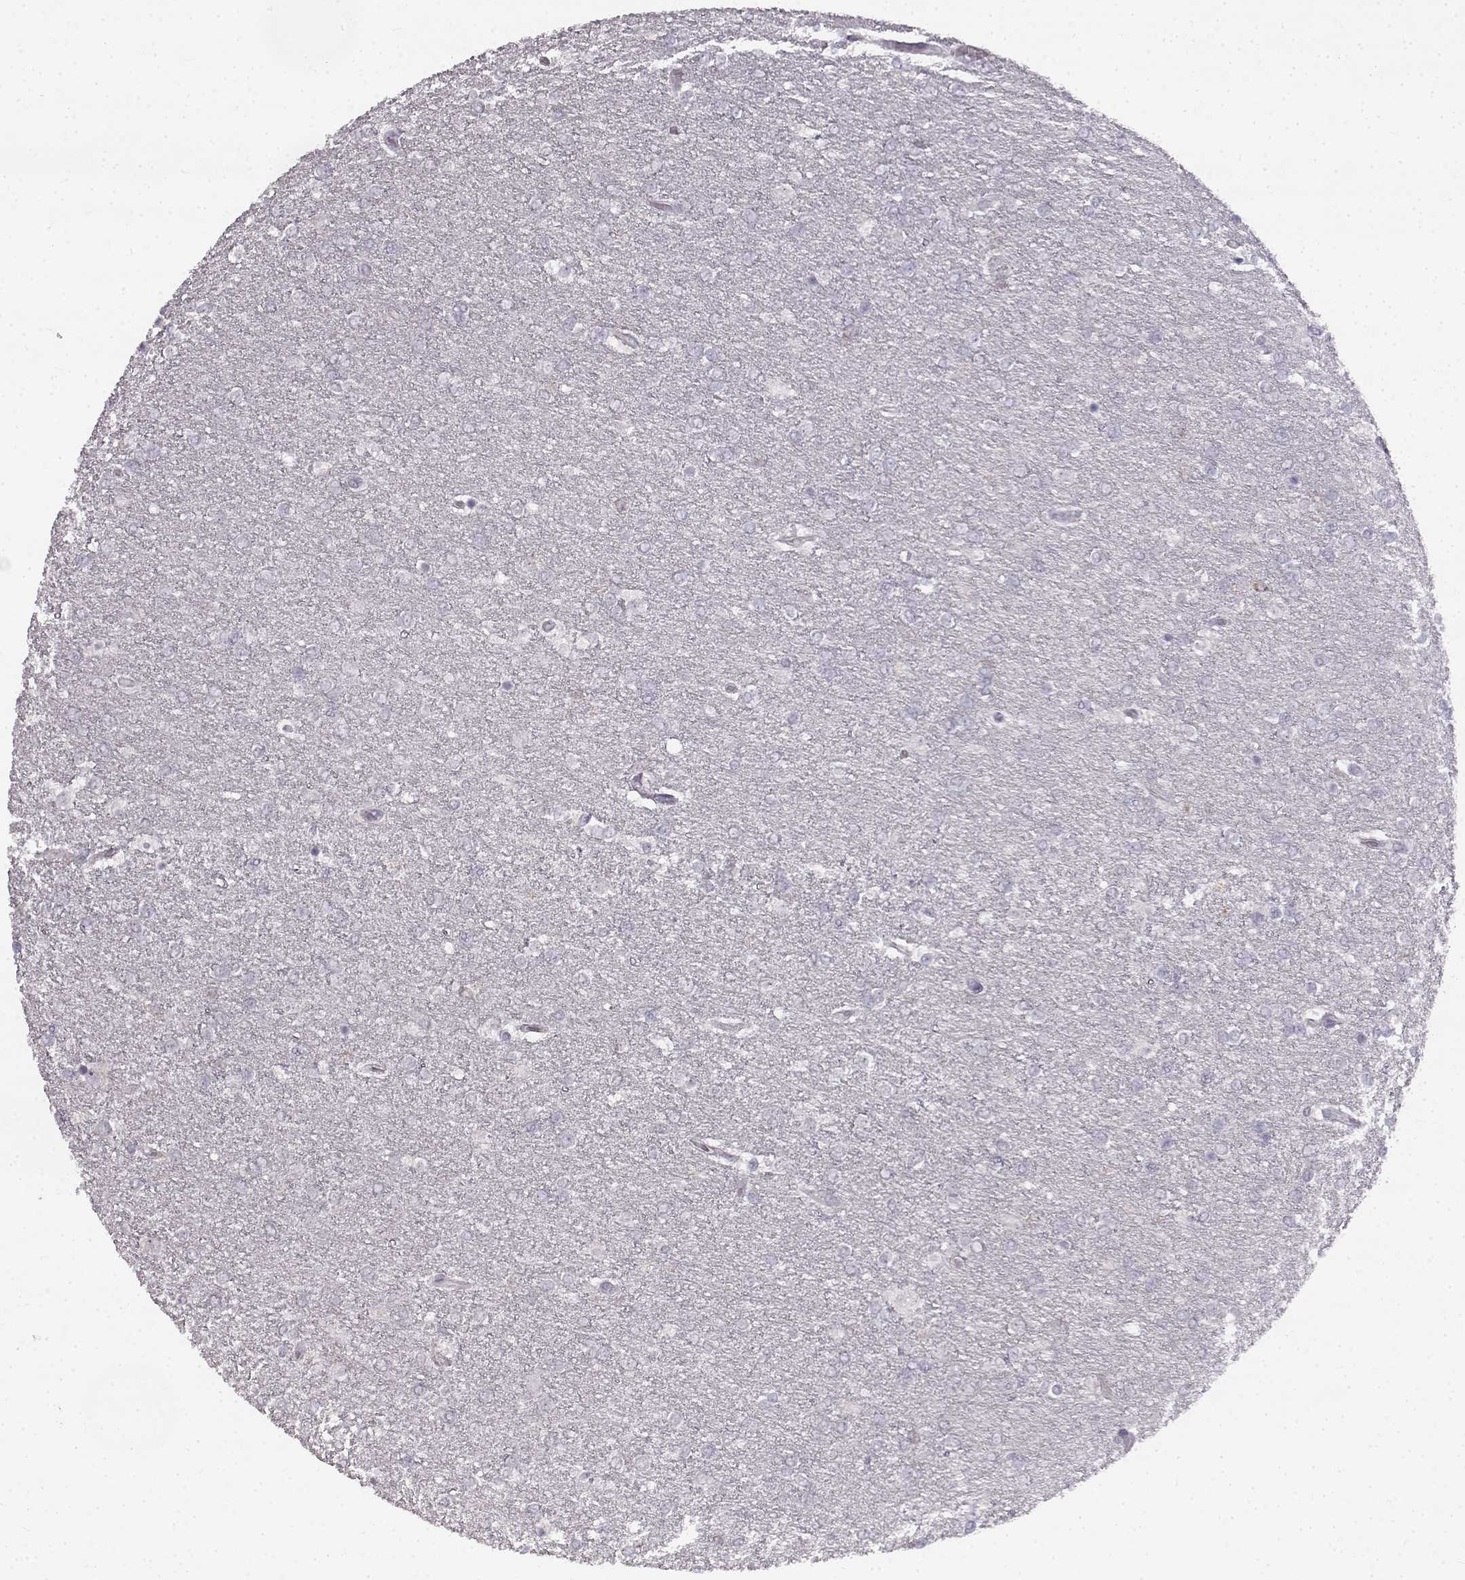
{"staining": {"intensity": "negative", "quantity": "none", "location": "none"}, "tissue": "glioma", "cell_type": "Tumor cells", "image_type": "cancer", "snomed": [{"axis": "morphology", "description": "Glioma, malignant, High grade"}, {"axis": "topography", "description": "Brain"}], "caption": "Immunohistochemistry histopathology image of neoplastic tissue: human glioma stained with DAB exhibits no significant protein expression in tumor cells. Nuclei are stained in blue.", "gene": "SPAG17", "patient": {"sex": "female", "age": 61}}